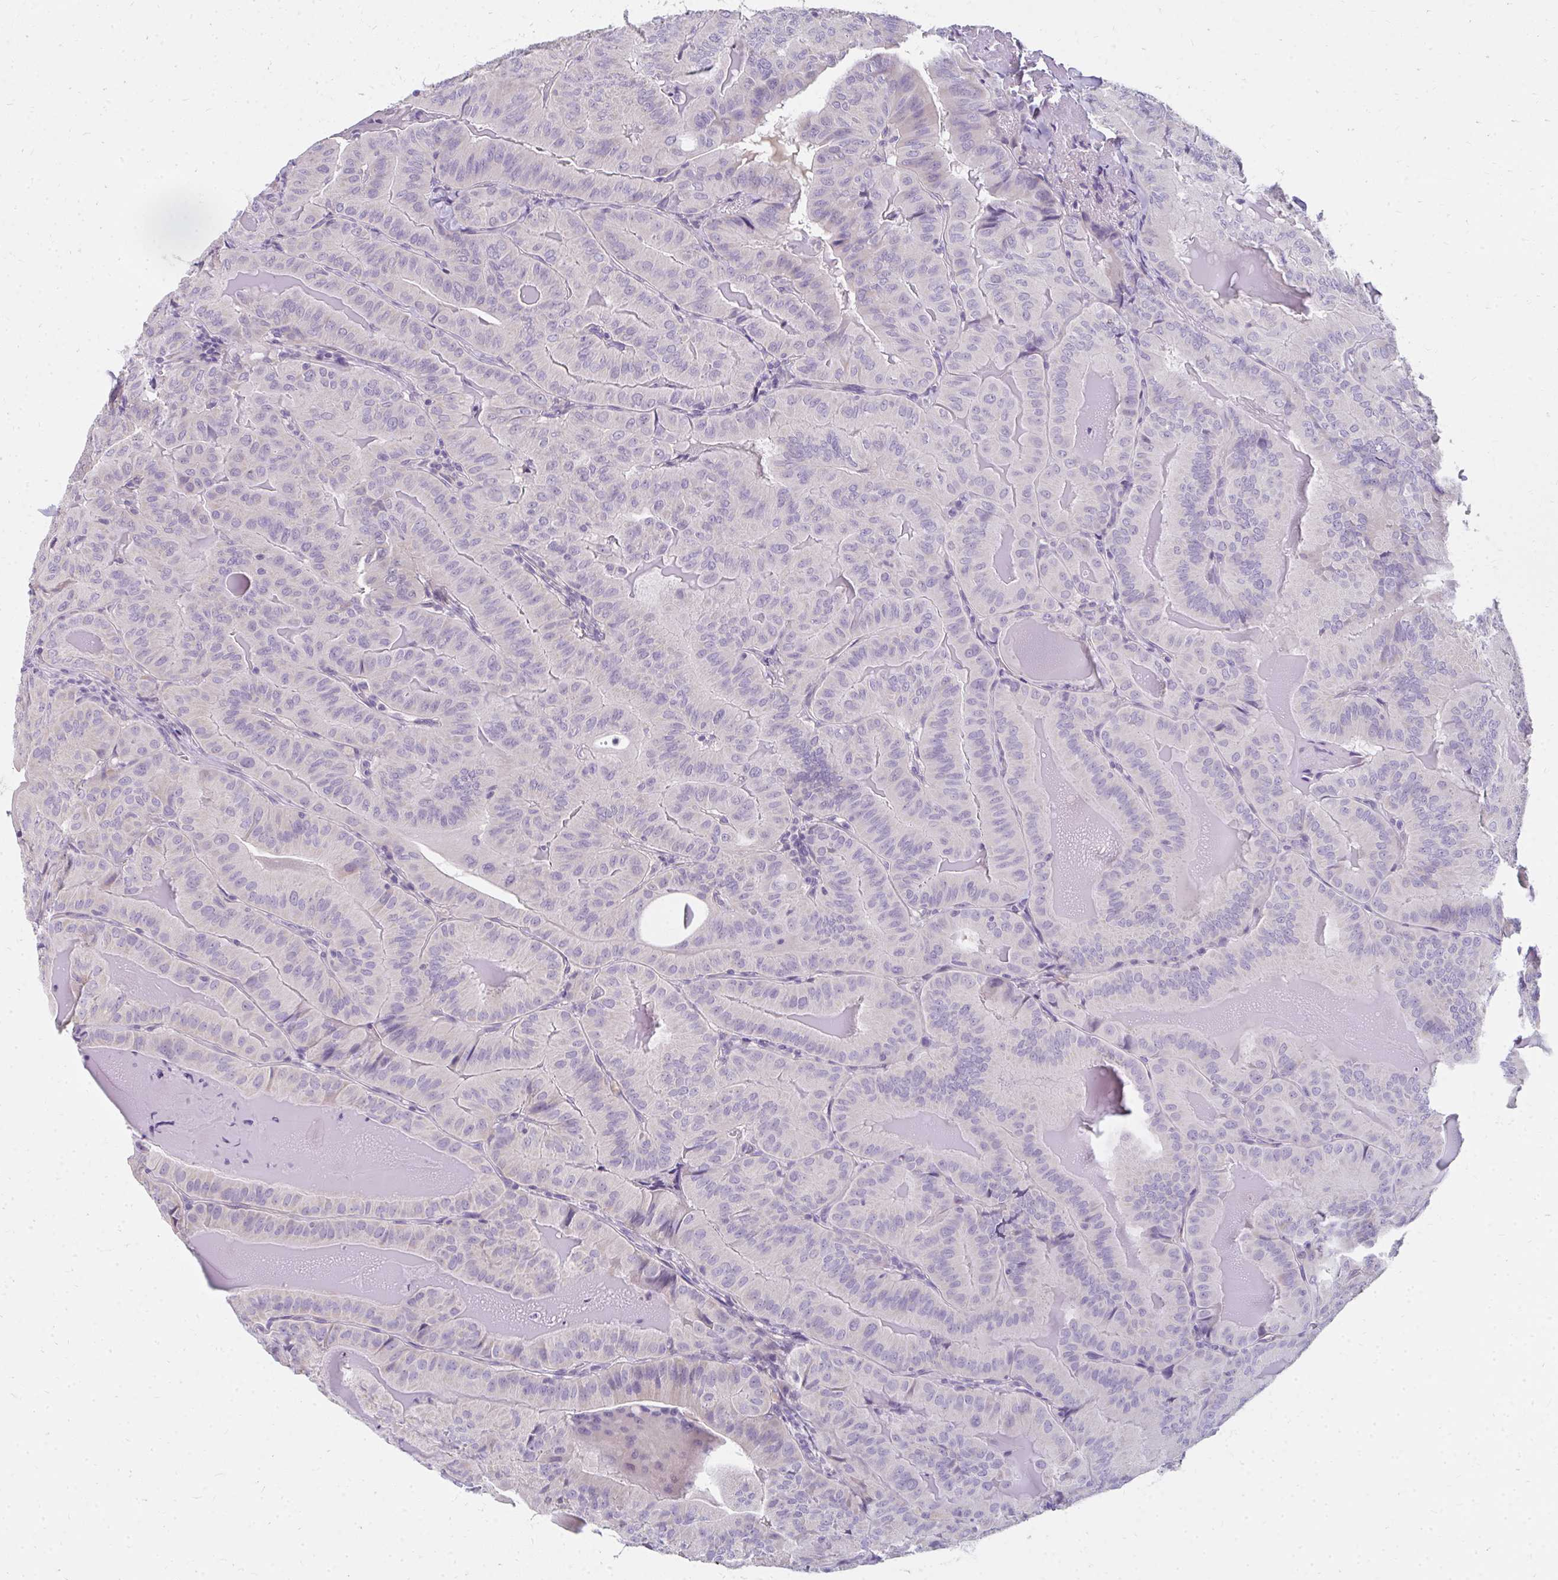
{"staining": {"intensity": "negative", "quantity": "none", "location": "none"}, "tissue": "thyroid cancer", "cell_type": "Tumor cells", "image_type": "cancer", "snomed": [{"axis": "morphology", "description": "Papillary adenocarcinoma, NOS"}, {"axis": "topography", "description": "Thyroid gland"}], "caption": "Tumor cells are negative for brown protein staining in thyroid papillary adenocarcinoma.", "gene": "PPP1R3G", "patient": {"sex": "female", "age": 68}}